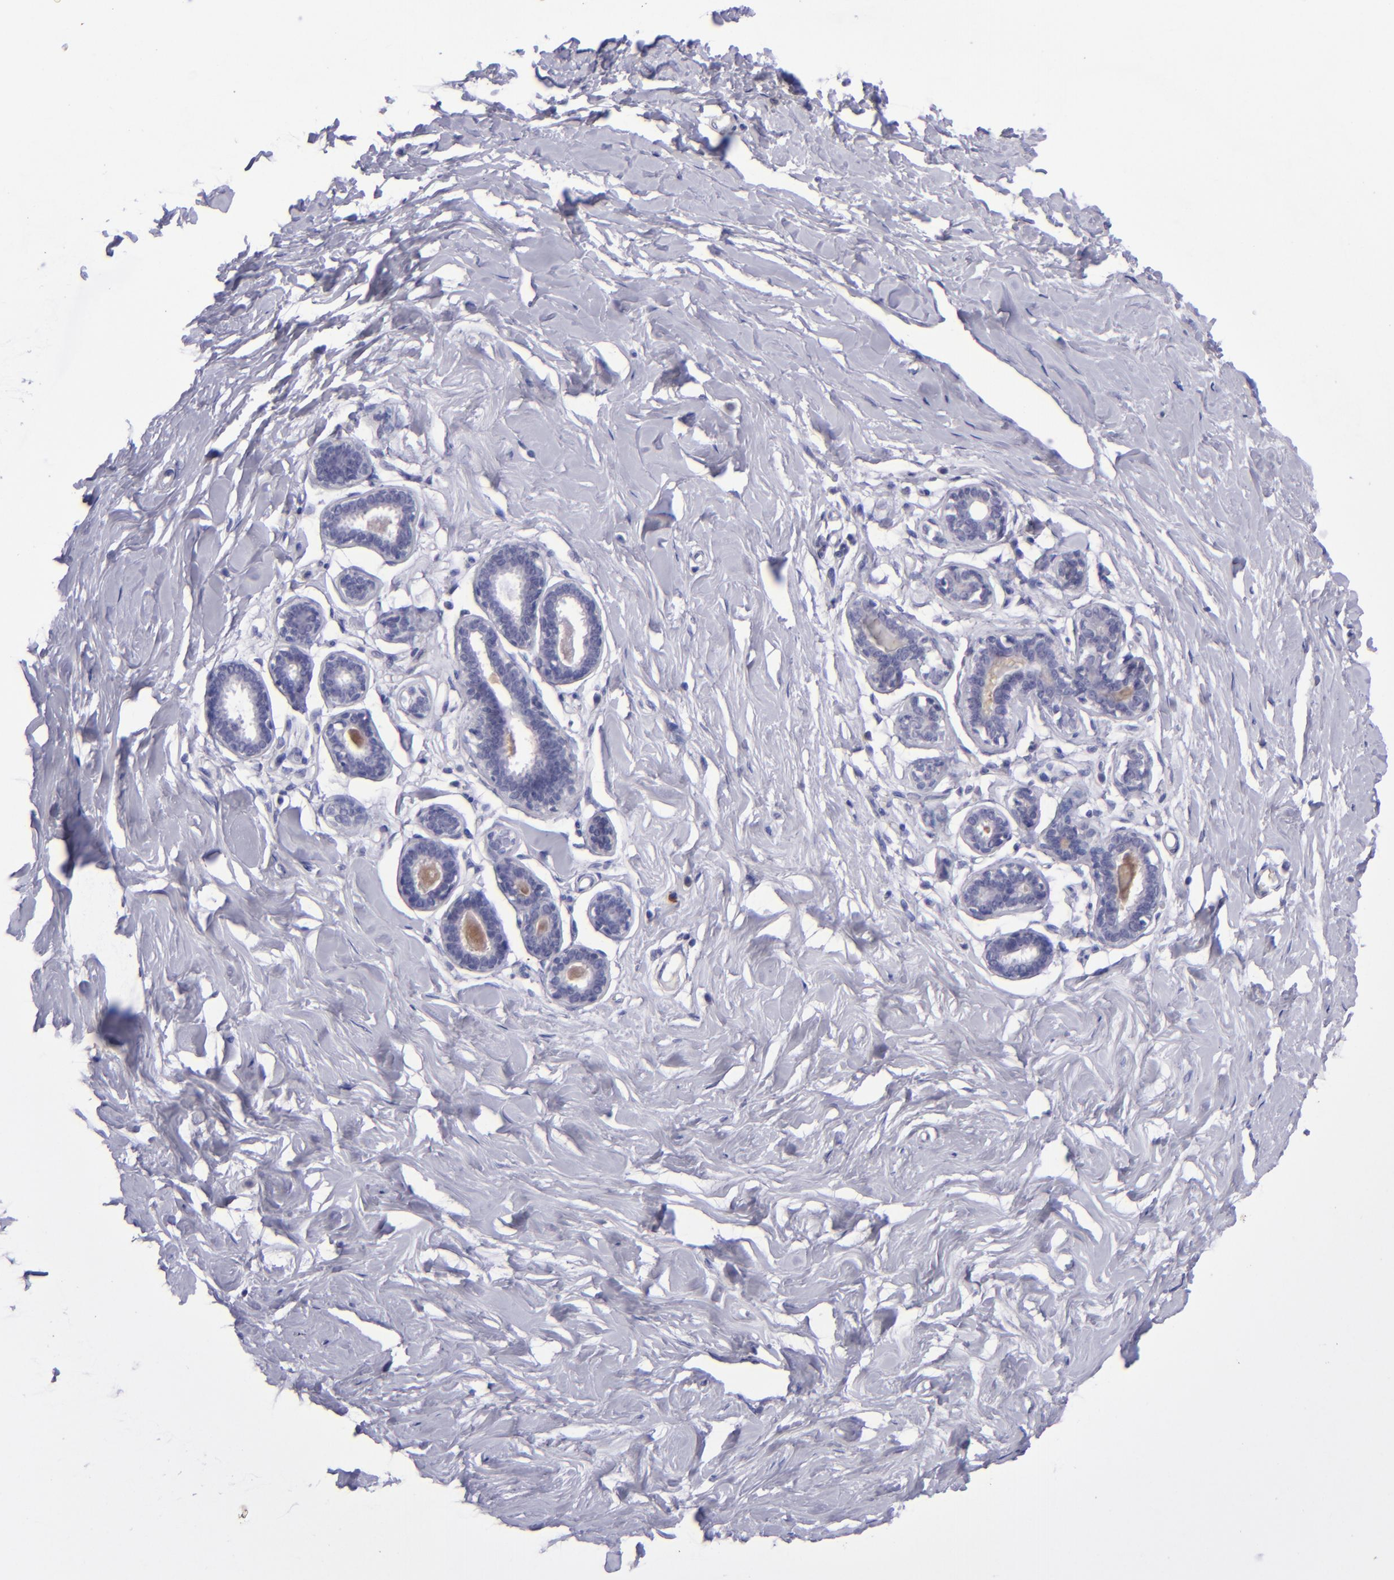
{"staining": {"intensity": "negative", "quantity": "none", "location": "none"}, "tissue": "breast", "cell_type": "Adipocytes", "image_type": "normal", "snomed": [{"axis": "morphology", "description": "Normal tissue, NOS"}, {"axis": "topography", "description": "Breast"}], "caption": "Immunohistochemistry (IHC) photomicrograph of unremarkable human breast stained for a protein (brown), which demonstrates no positivity in adipocytes.", "gene": "POU2F2", "patient": {"sex": "female", "age": 23}}